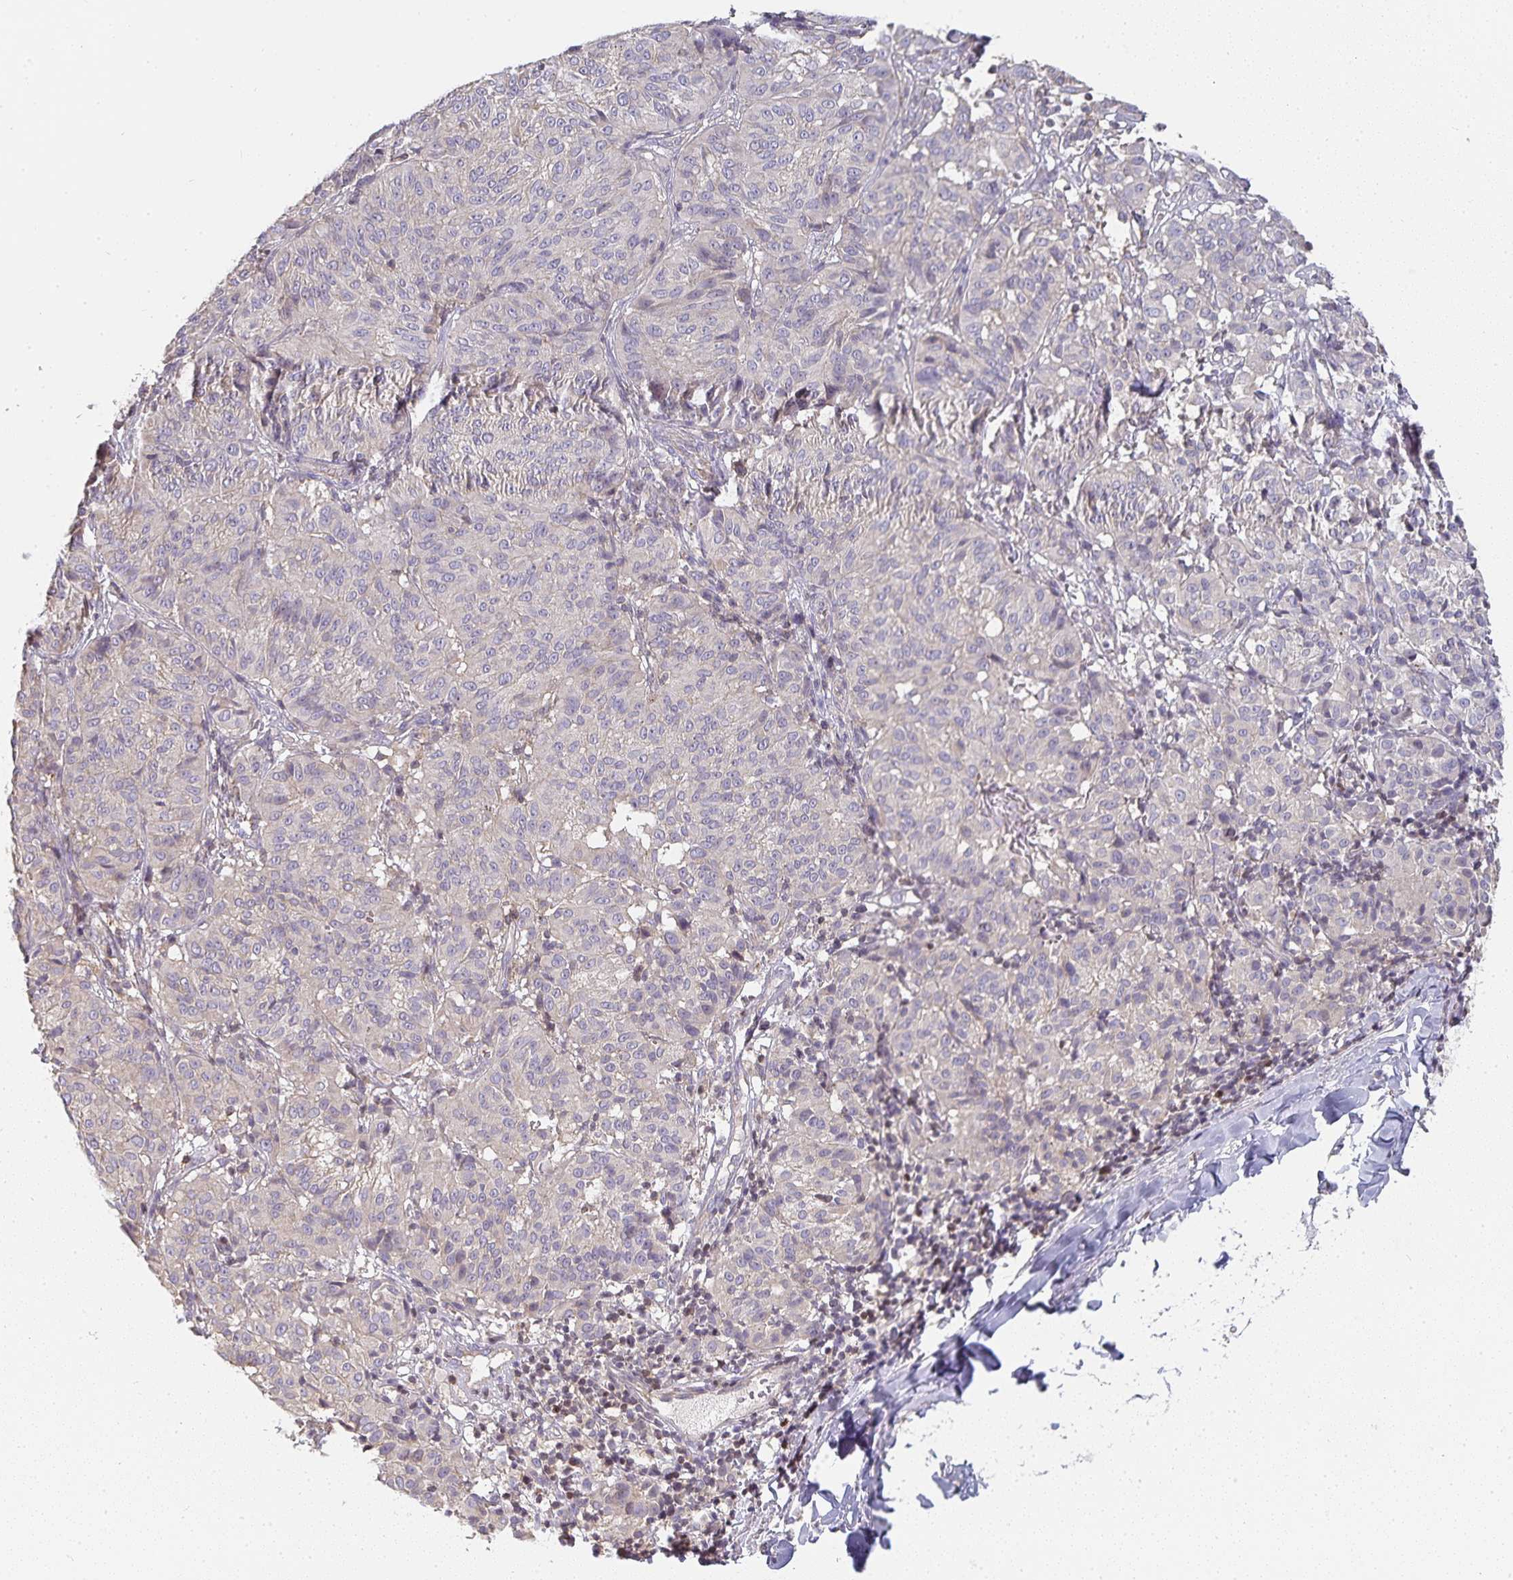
{"staining": {"intensity": "negative", "quantity": "none", "location": "none"}, "tissue": "melanoma", "cell_type": "Tumor cells", "image_type": "cancer", "snomed": [{"axis": "morphology", "description": "Malignant melanoma, NOS"}, {"axis": "topography", "description": "Skin"}], "caption": "DAB immunohistochemical staining of malignant melanoma exhibits no significant expression in tumor cells.", "gene": "GATA3", "patient": {"sex": "female", "age": 72}}